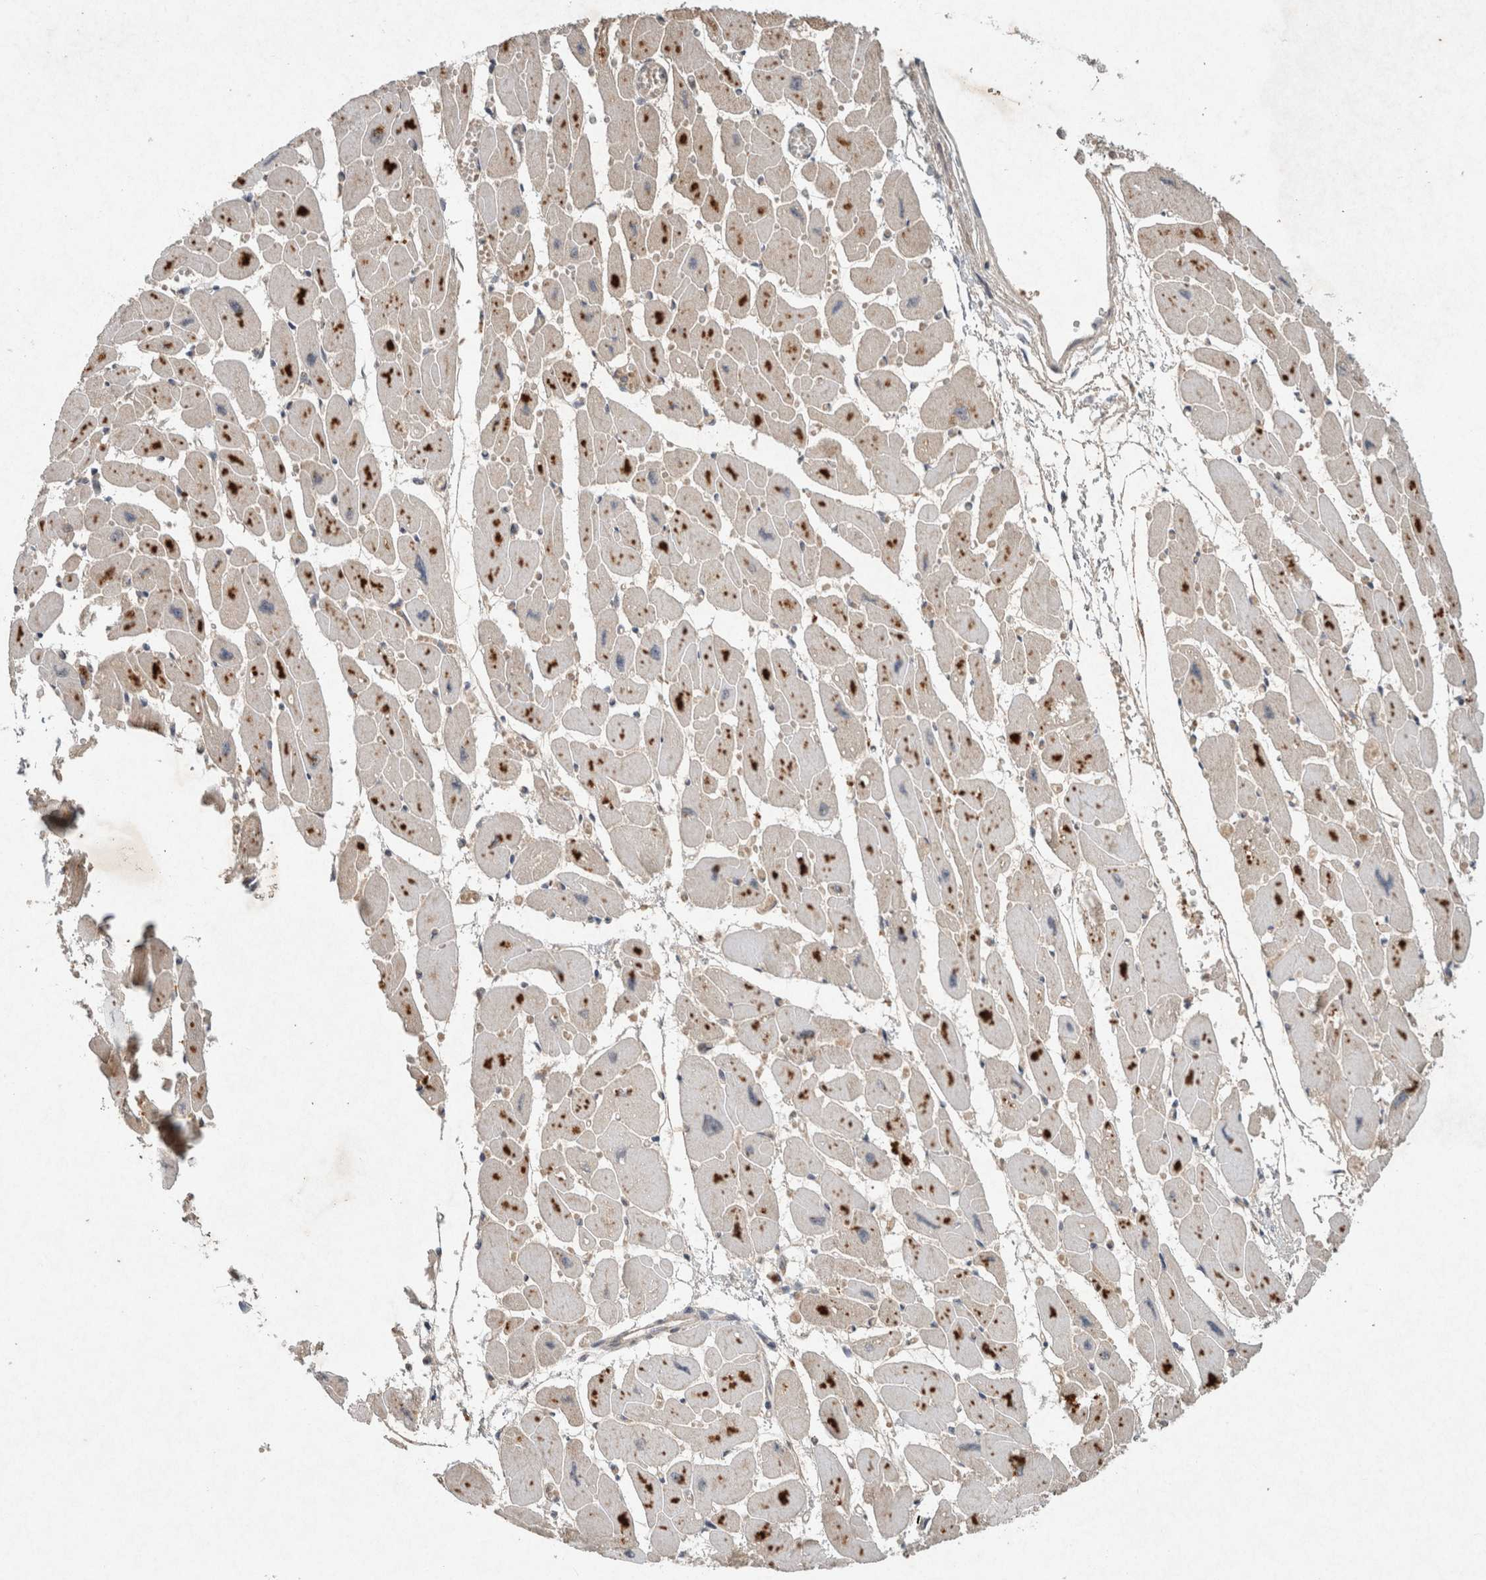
{"staining": {"intensity": "weak", "quantity": "25%-75%", "location": "cytoplasmic/membranous"}, "tissue": "heart muscle", "cell_type": "Cardiomyocytes", "image_type": "normal", "snomed": [{"axis": "morphology", "description": "Normal tissue, NOS"}, {"axis": "topography", "description": "Heart"}], "caption": "Protein analysis of normal heart muscle shows weak cytoplasmic/membranous staining in approximately 25%-75% of cardiomyocytes.", "gene": "LOXL2", "patient": {"sex": "female", "age": 54}}